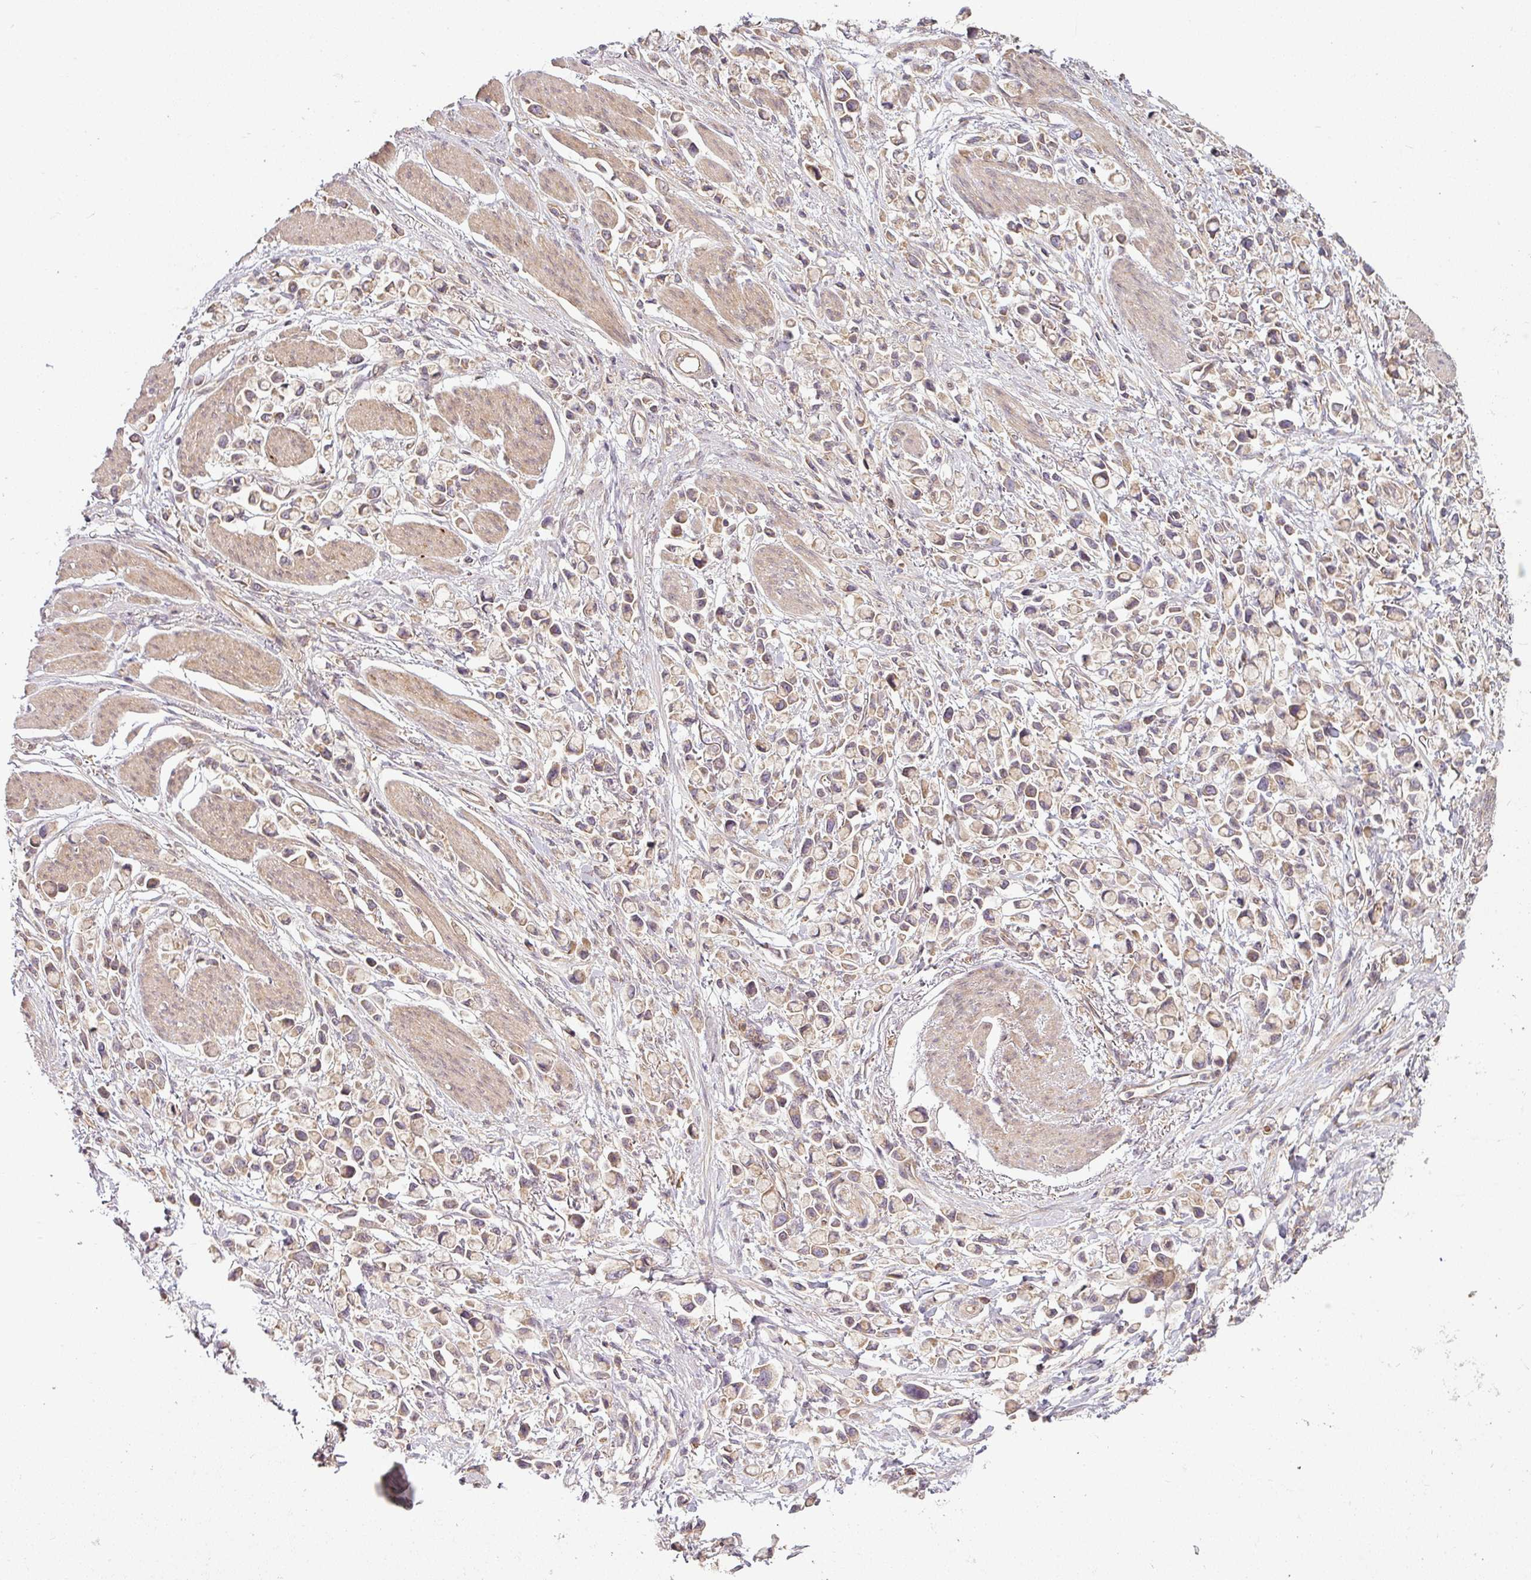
{"staining": {"intensity": "moderate", "quantity": ">75%", "location": "cytoplasmic/membranous"}, "tissue": "stomach cancer", "cell_type": "Tumor cells", "image_type": "cancer", "snomed": [{"axis": "morphology", "description": "Adenocarcinoma, NOS"}, {"axis": "topography", "description": "Stomach"}], "caption": "This photomicrograph shows adenocarcinoma (stomach) stained with IHC to label a protein in brown. The cytoplasmic/membranous of tumor cells show moderate positivity for the protein. Nuclei are counter-stained blue.", "gene": "RNF31", "patient": {"sex": "female", "age": 81}}